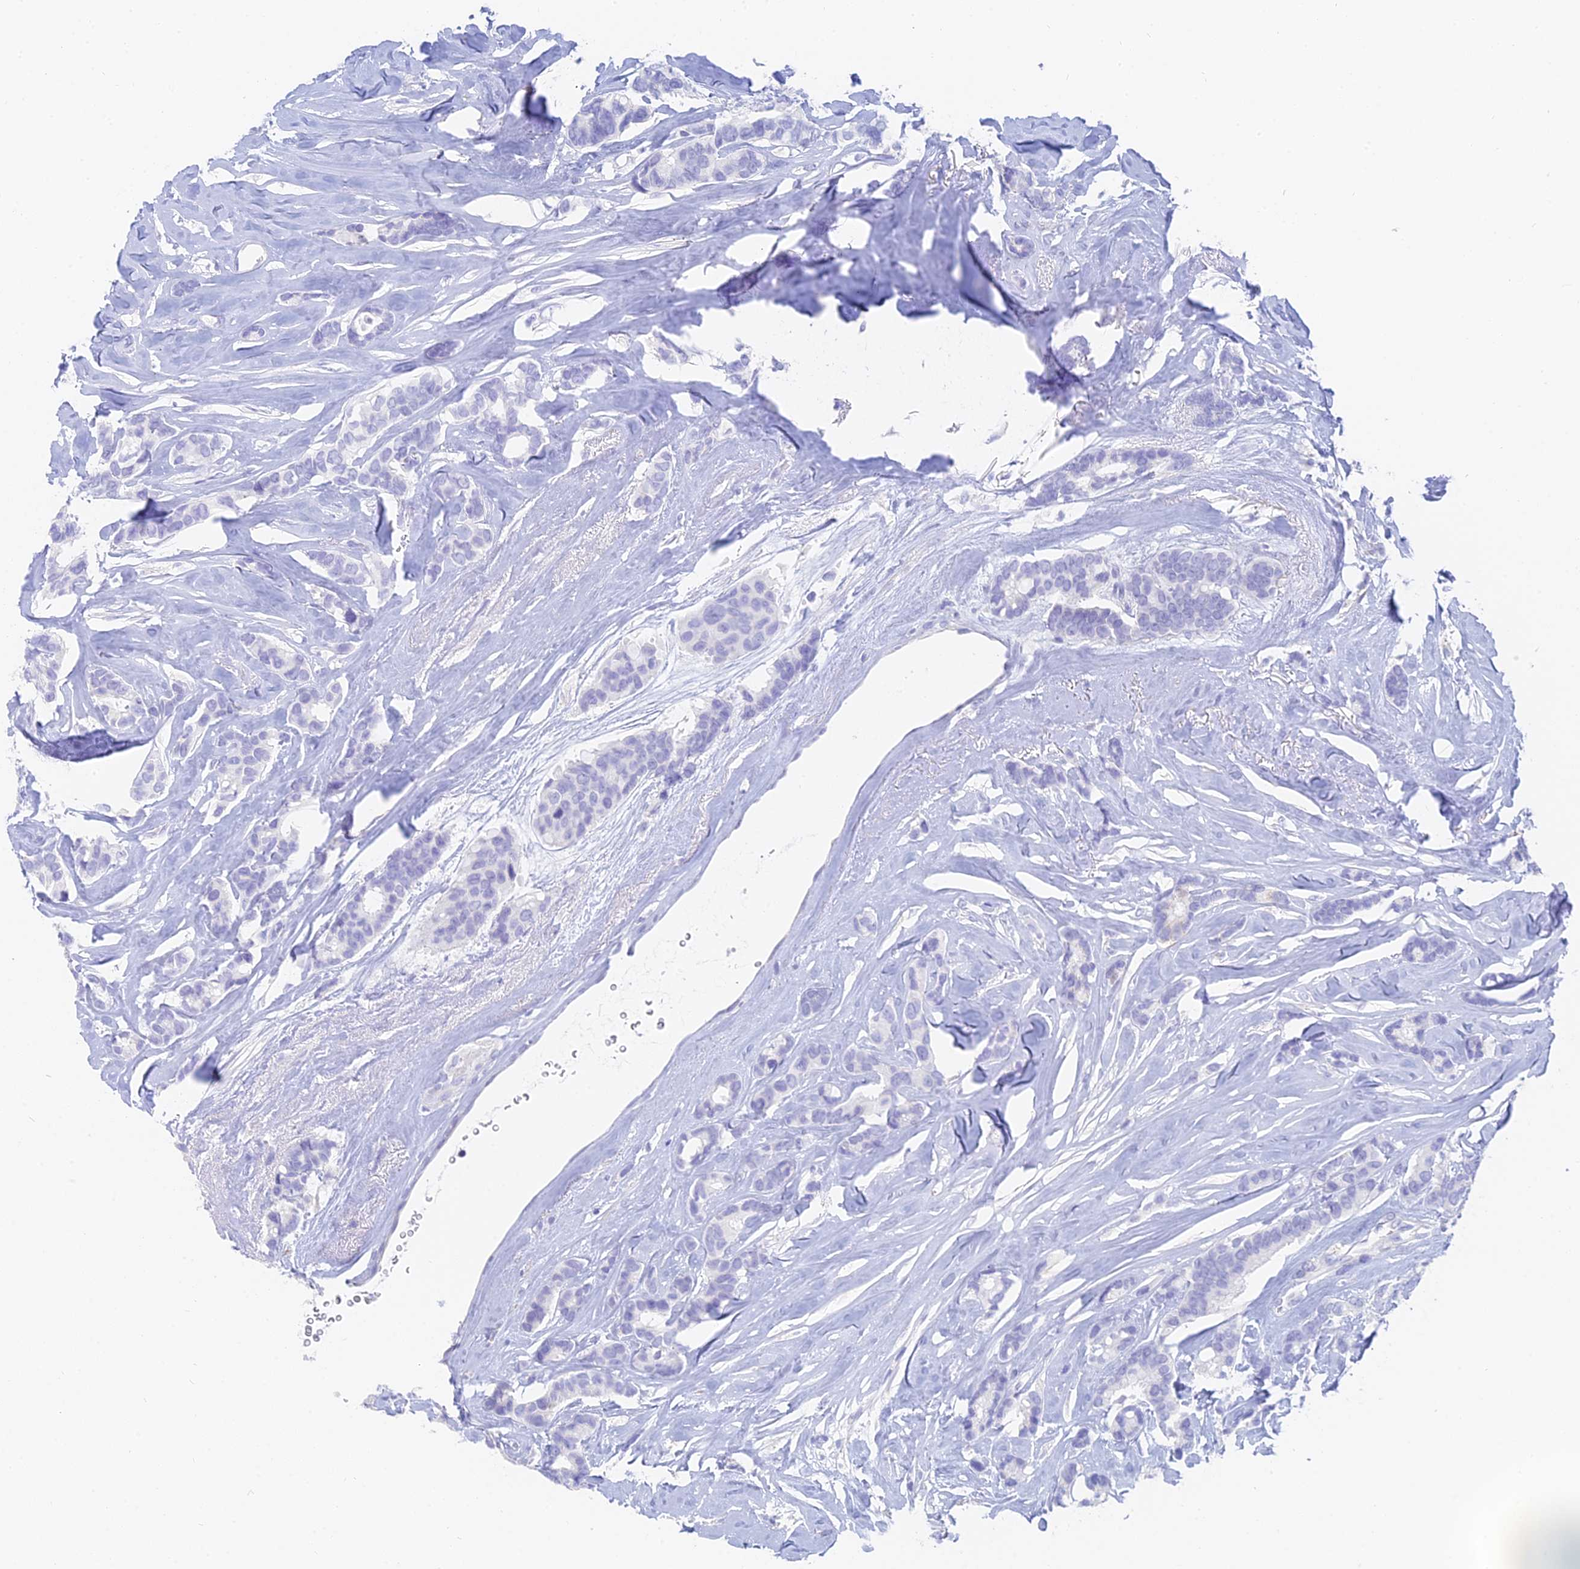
{"staining": {"intensity": "negative", "quantity": "none", "location": "none"}, "tissue": "breast cancer", "cell_type": "Tumor cells", "image_type": "cancer", "snomed": [{"axis": "morphology", "description": "Duct carcinoma"}, {"axis": "topography", "description": "Breast"}], "caption": "The immunohistochemistry (IHC) photomicrograph has no significant positivity in tumor cells of breast infiltrating ductal carcinoma tissue. Brightfield microscopy of IHC stained with DAB (brown) and hematoxylin (blue), captured at high magnification.", "gene": "SLC36A2", "patient": {"sex": "female", "age": 40}}